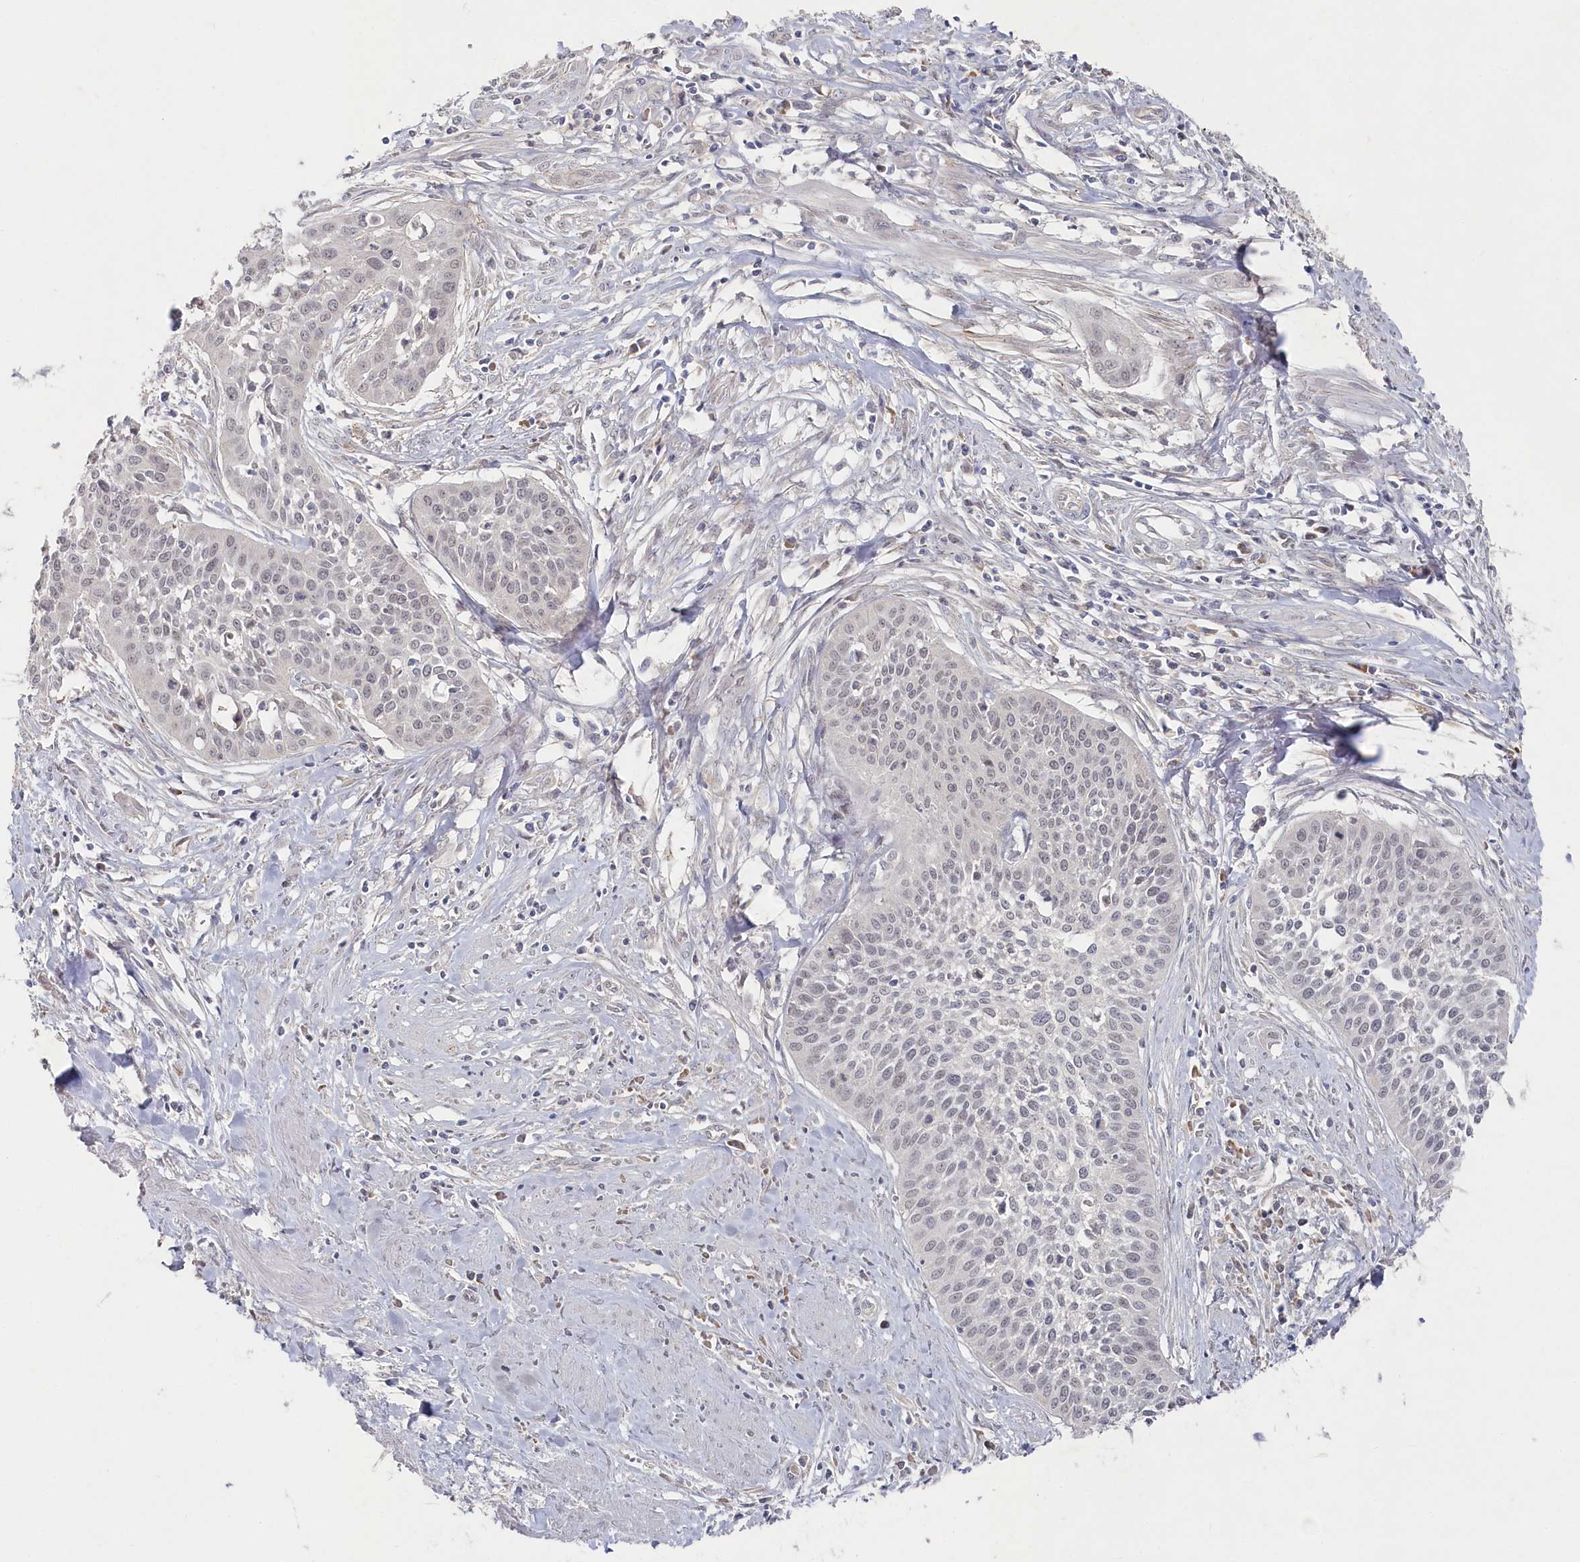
{"staining": {"intensity": "negative", "quantity": "none", "location": "none"}, "tissue": "cervical cancer", "cell_type": "Tumor cells", "image_type": "cancer", "snomed": [{"axis": "morphology", "description": "Squamous cell carcinoma, NOS"}, {"axis": "topography", "description": "Cervix"}], "caption": "High magnification brightfield microscopy of squamous cell carcinoma (cervical) stained with DAB (3,3'-diaminobenzidine) (brown) and counterstained with hematoxylin (blue): tumor cells show no significant positivity. (DAB immunohistochemistry with hematoxylin counter stain).", "gene": "TGFBRAP1", "patient": {"sex": "female", "age": 34}}